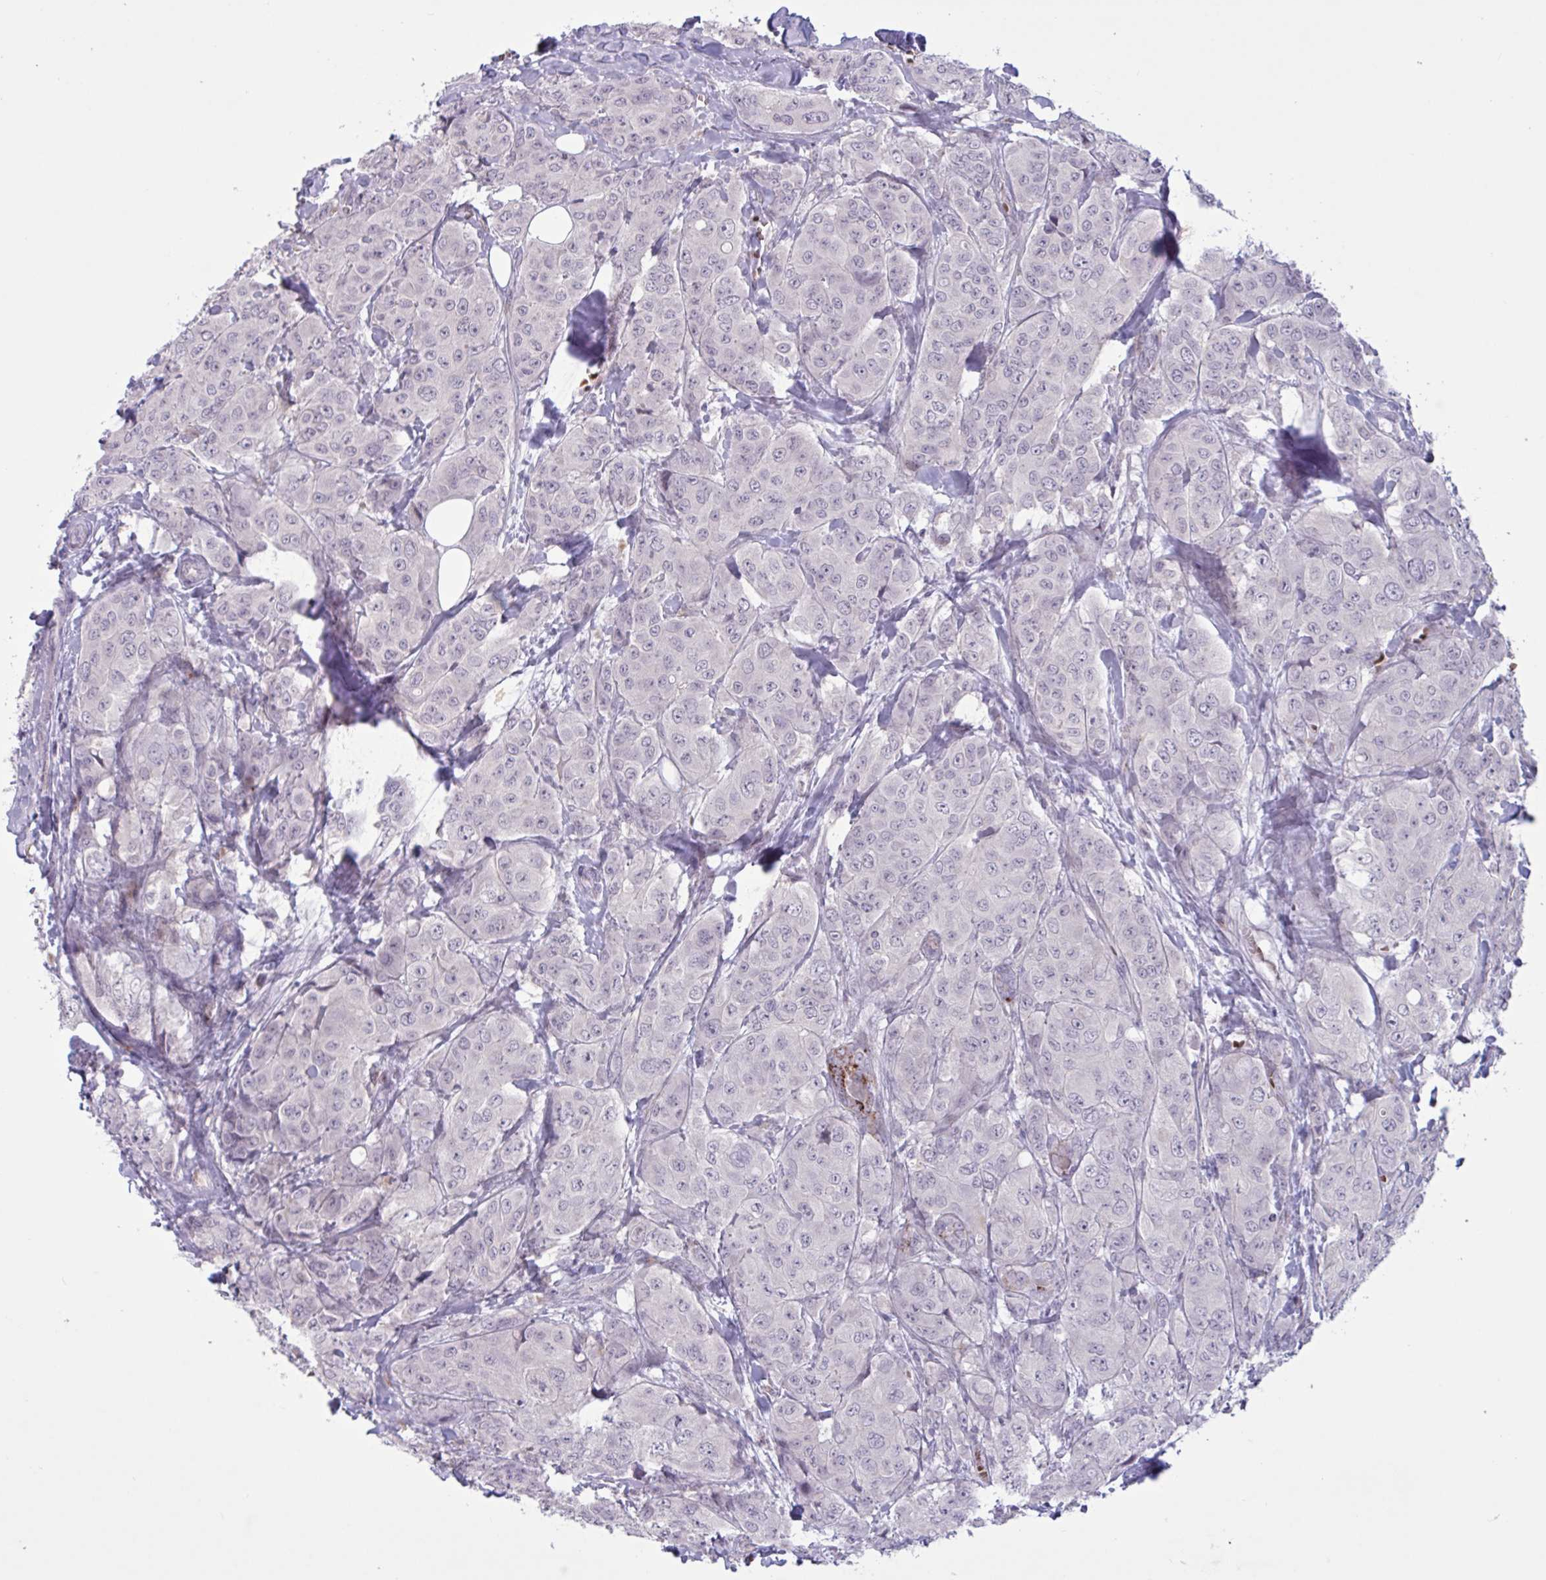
{"staining": {"intensity": "negative", "quantity": "none", "location": "none"}, "tissue": "breast cancer", "cell_type": "Tumor cells", "image_type": "cancer", "snomed": [{"axis": "morphology", "description": "Duct carcinoma"}, {"axis": "topography", "description": "Breast"}], "caption": "The IHC photomicrograph has no significant positivity in tumor cells of breast invasive ductal carcinoma tissue.", "gene": "RFPL4B", "patient": {"sex": "female", "age": 43}}